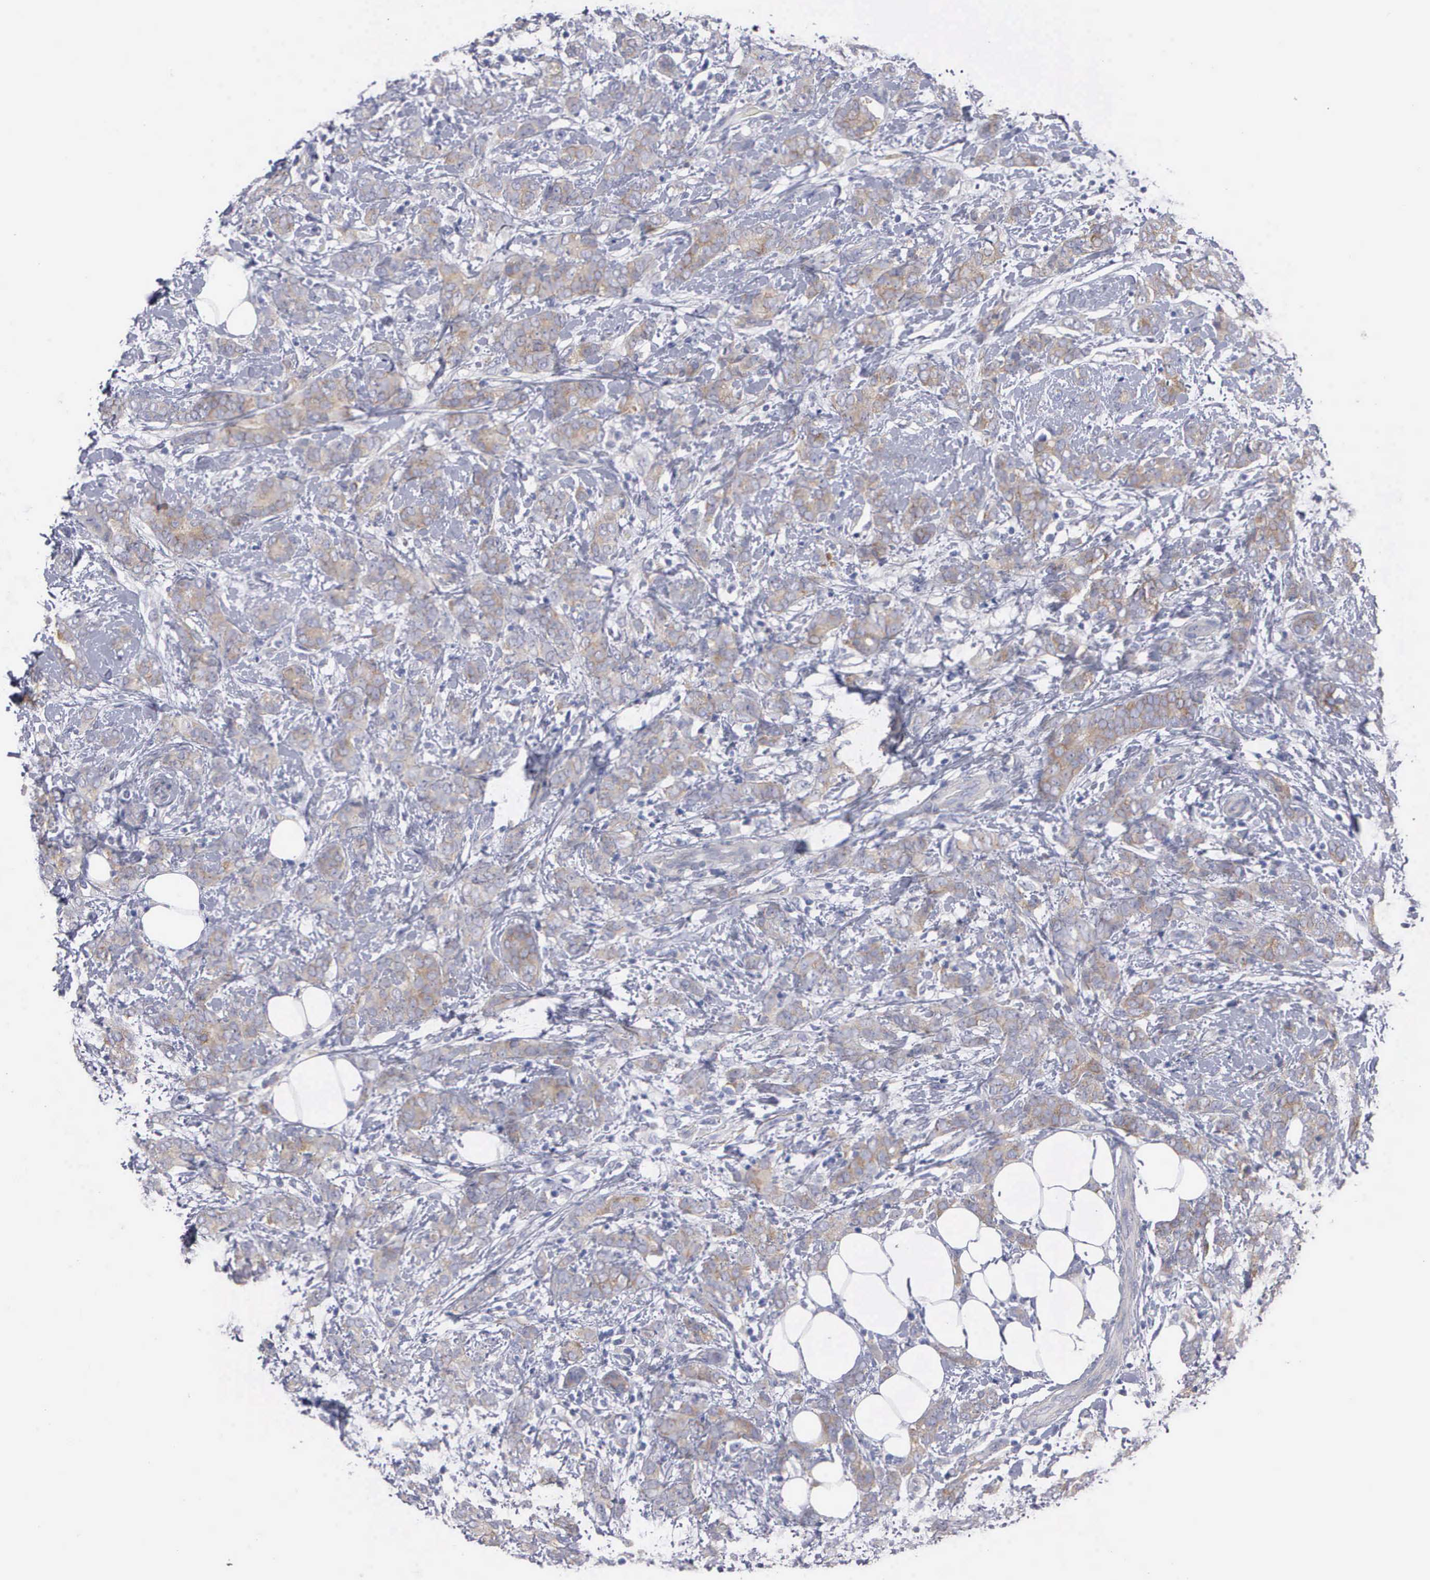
{"staining": {"intensity": "weak", "quantity": ">75%", "location": "cytoplasmic/membranous"}, "tissue": "breast cancer", "cell_type": "Tumor cells", "image_type": "cancer", "snomed": [{"axis": "morphology", "description": "Duct carcinoma"}, {"axis": "topography", "description": "Breast"}], "caption": "There is low levels of weak cytoplasmic/membranous positivity in tumor cells of invasive ductal carcinoma (breast), as demonstrated by immunohistochemical staining (brown color).", "gene": "CEP170B", "patient": {"sex": "female", "age": 53}}